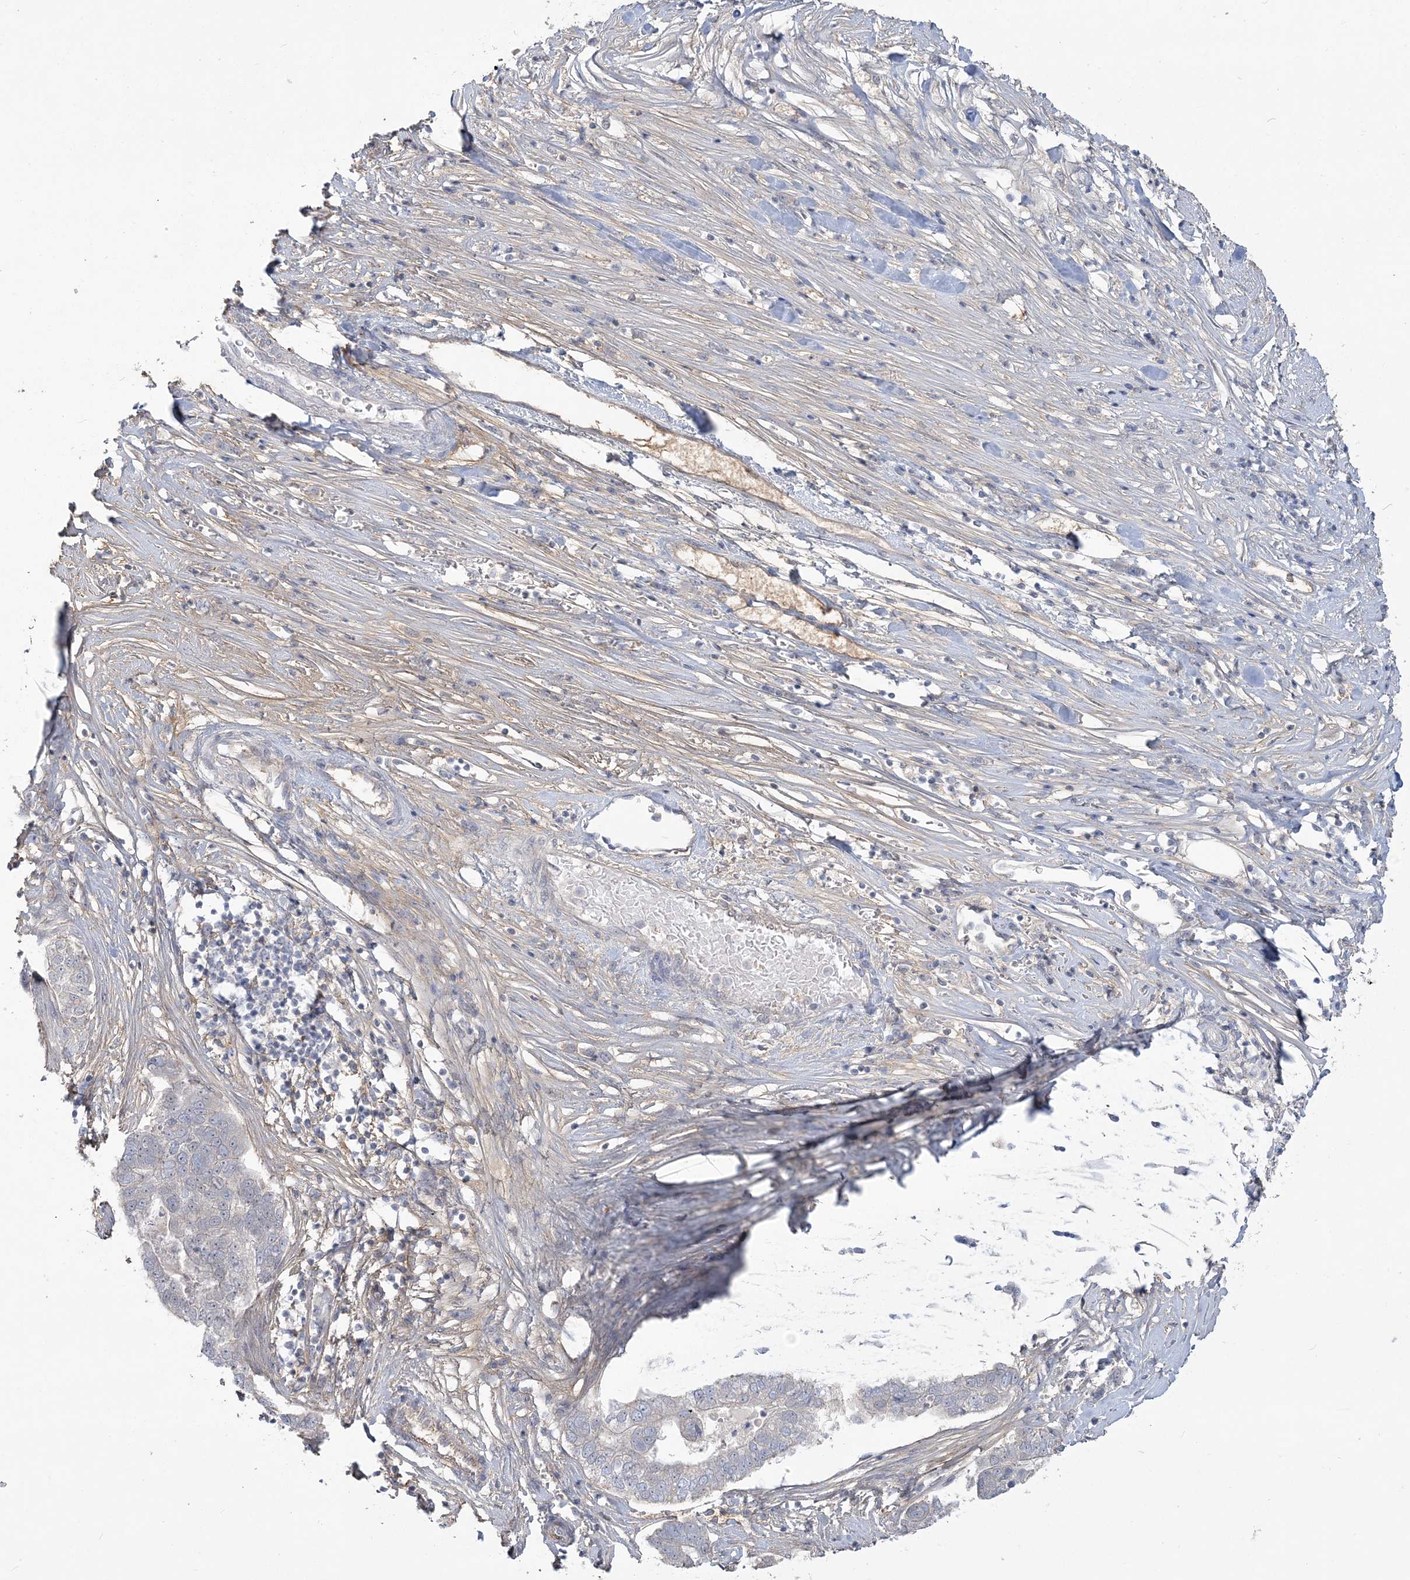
{"staining": {"intensity": "negative", "quantity": "none", "location": "none"}, "tissue": "pancreatic cancer", "cell_type": "Tumor cells", "image_type": "cancer", "snomed": [{"axis": "morphology", "description": "Adenocarcinoma, NOS"}, {"axis": "topography", "description": "Pancreas"}], "caption": "Immunohistochemistry of pancreatic cancer reveals no positivity in tumor cells.", "gene": "ANKS1A", "patient": {"sex": "female", "age": 61}}